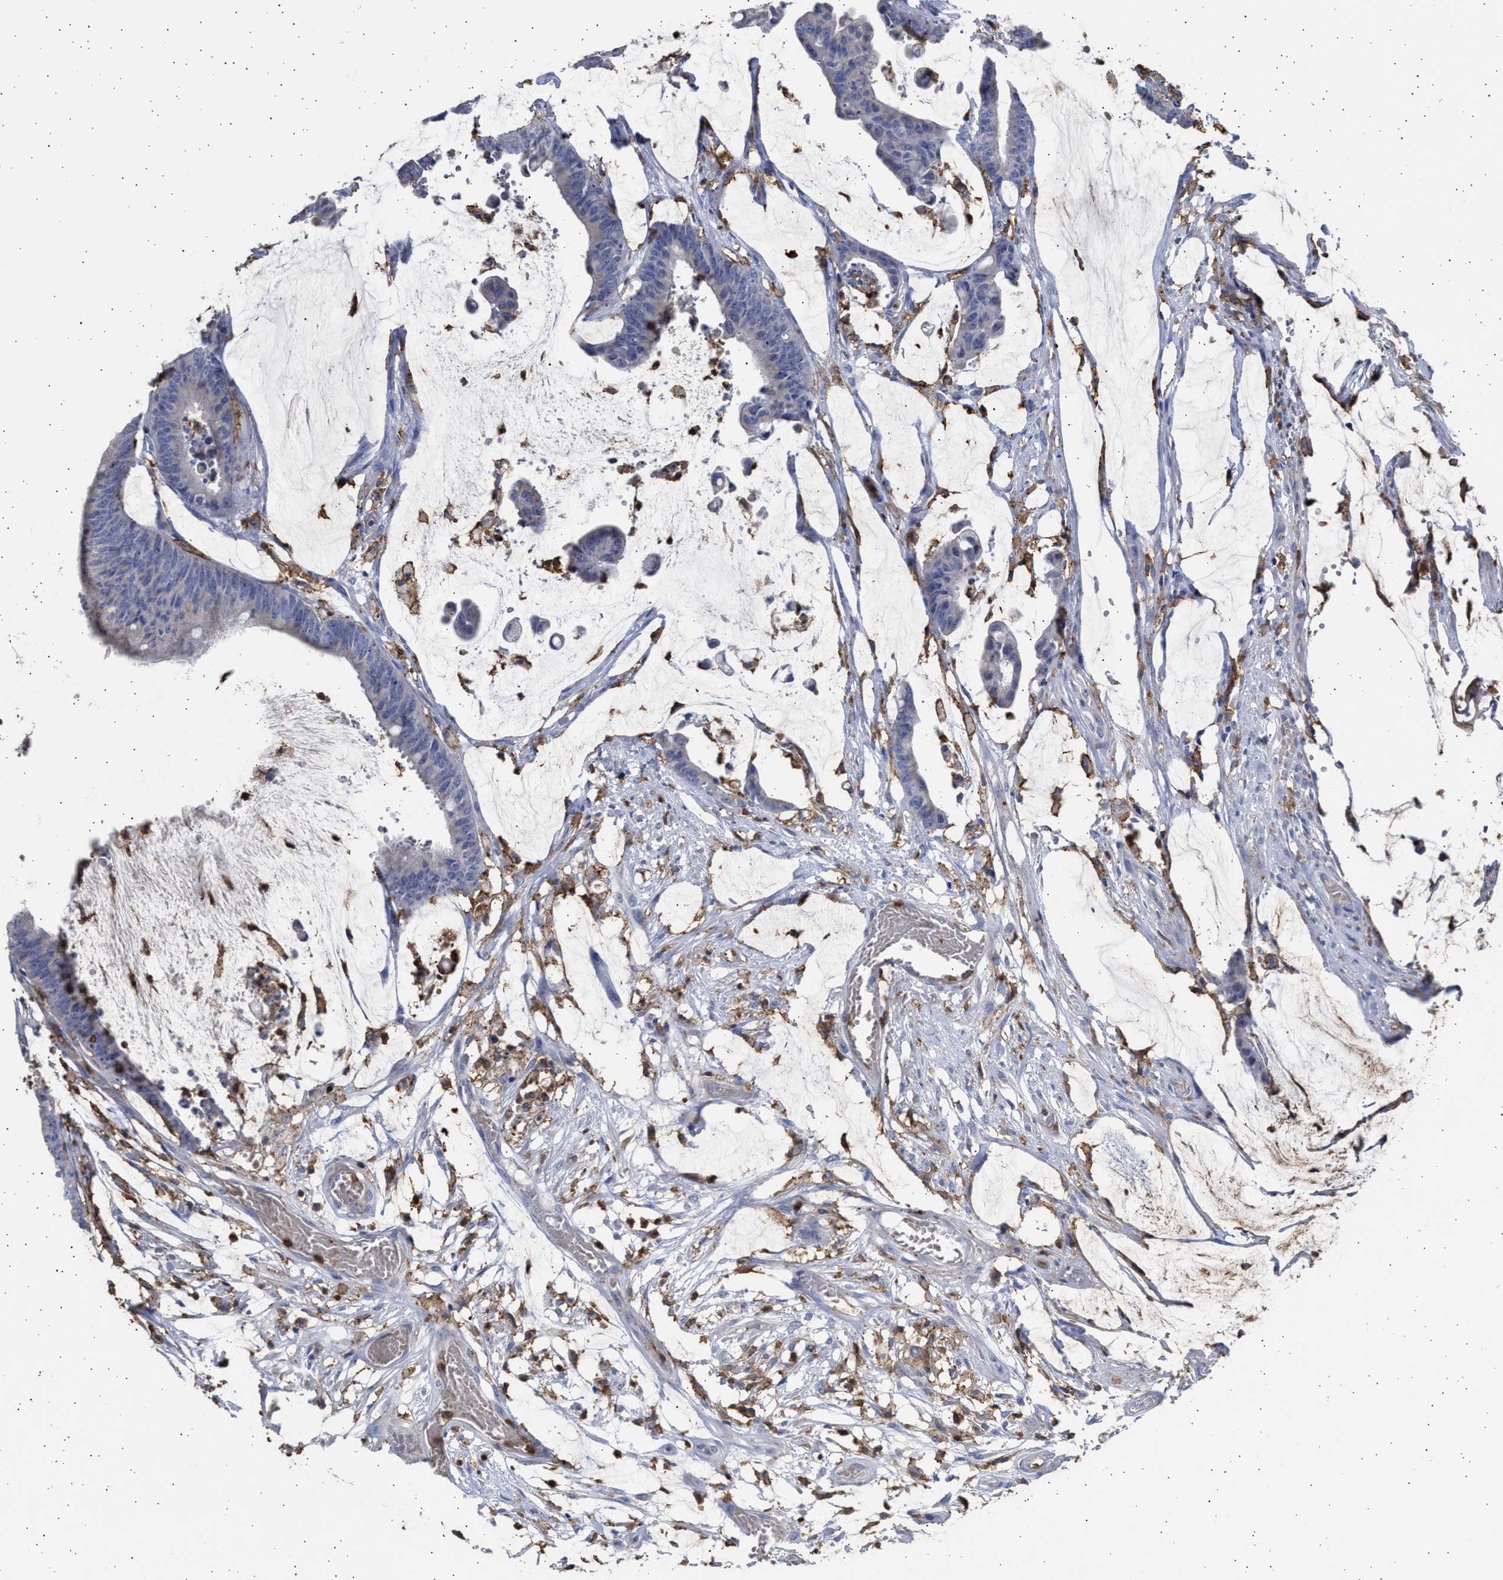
{"staining": {"intensity": "negative", "quantity": "none", "location": "none"}, "tissue": "colorectal cancer", "cell_type": "Tumor cells", "image_type": "cancer", "snomed": [{"axis": "morphology", "description": "Adenocarcinoma, NOS"}, {"axis": "topography", "description": "Rectum"}], "caption": "Immunohistochemical staining of colorectal cancer displays no significant expression in tumor cells.", "gene": "FCER1A", "patient": {"sex": "female", "age": 66}}